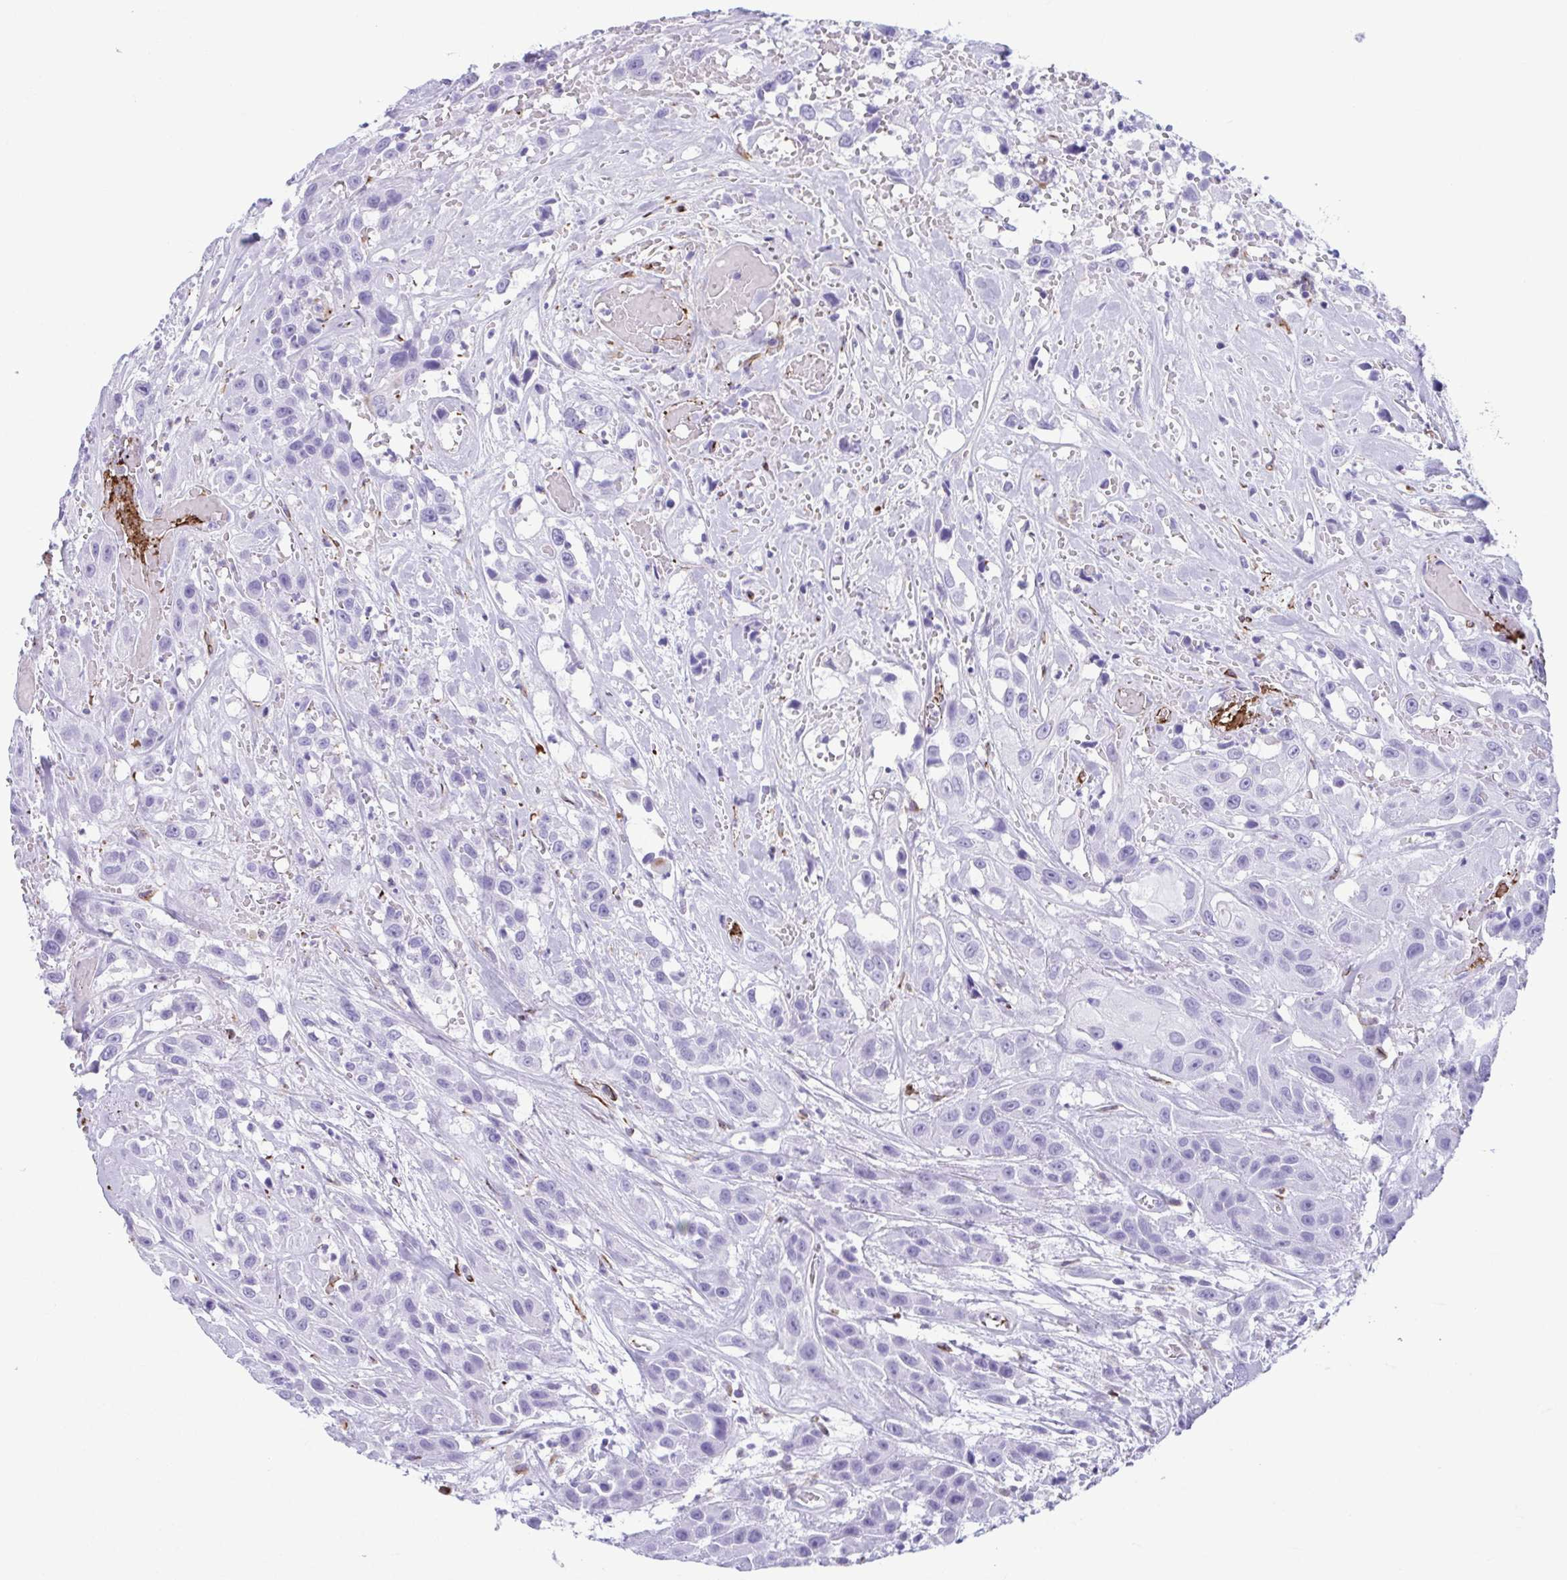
{"staining": {"intensity": "negative", "quantity": "none", "location": "none"}, "tissue": "head and neck cancer", "cell_type": "Tumor cells", "image_type": "cancer", "snomed": [{"axis": "morphology", "description": "Squamous cell carcinoma, NOS"}, {"axis": "topography", "description": "Head-Neck"}], "caption": "Tumor cells show no significant staining in head and neck cancer.", "gene": "TCEAL3", "patient": {"sex": "male", "age": 57}}